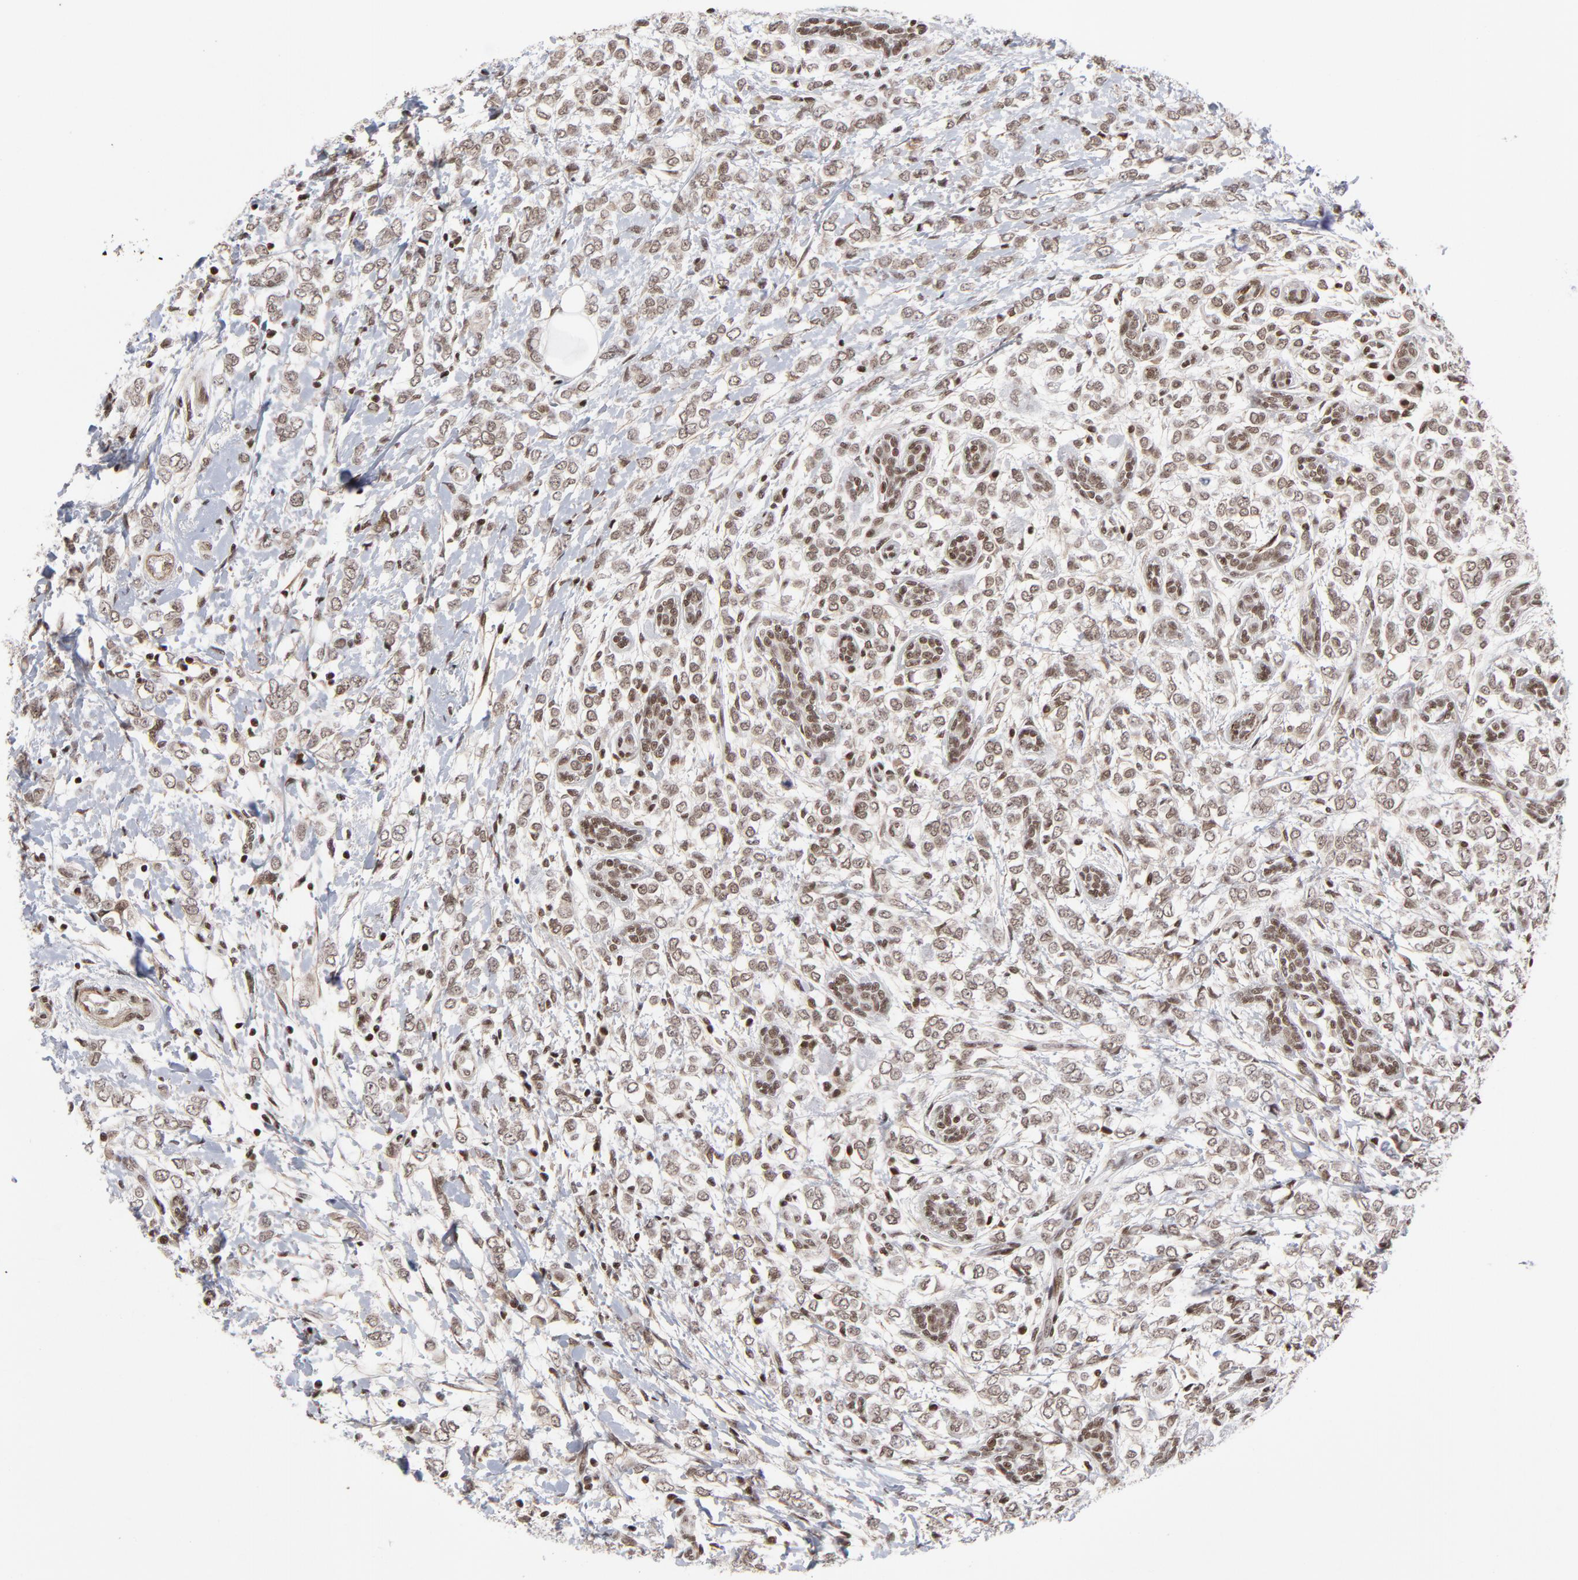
{"staining": {"intensity": "strong", "quantity": ">75%", "location": "nuclear"}, "tissue": "breast cancer", "cell_type": "Tumor cells", "image_type": "cancer", "snomed": [{"axis": "morphology", "description": "Normal tissue, NOS"}, {"axis": "morphology", "description": "Lobular carcinoma"}, {"axis": "topography", "description": "Breast"}], "caption": "A histopathology image of breast cancer stained for a protein displays strong nuclear brown staining in tumor cells.", "gene": "CTCF", "patient": {"sex": "female", "age": 47}}